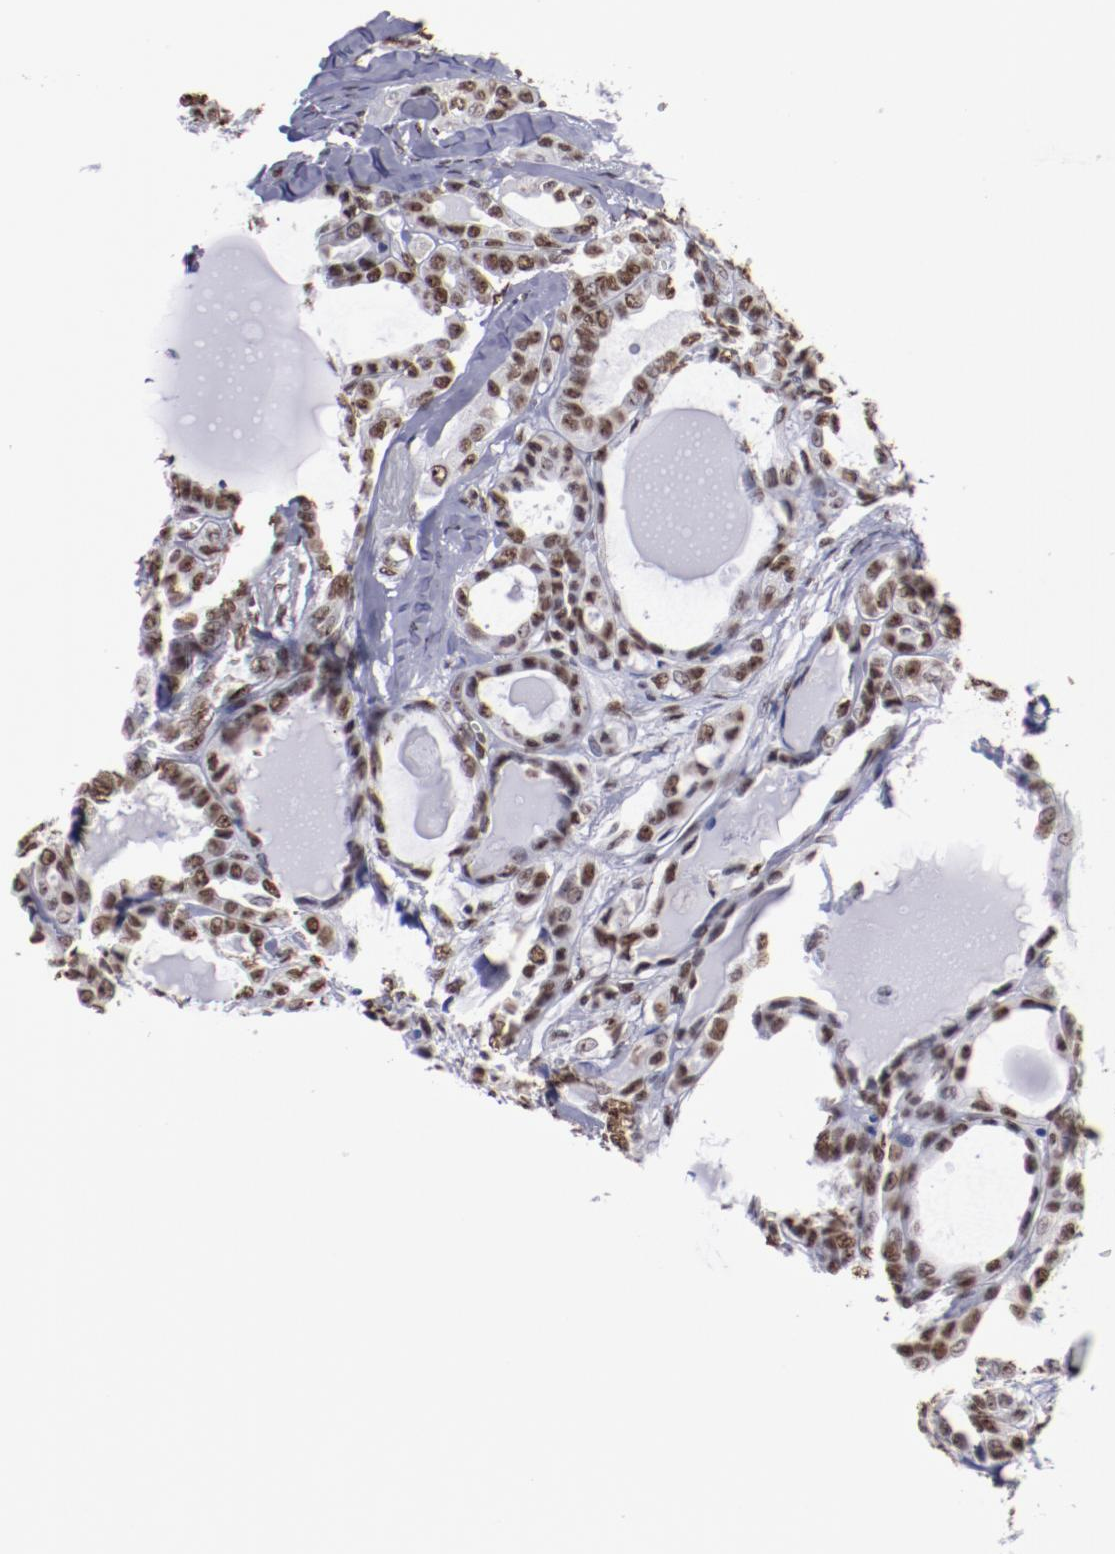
{"staining": {"intensity": "strong", "quantity": ">75%", "location": "nuclear"}, "tissue": "thyroid cancer", "cell_type": "Tumor cells", "image_type": "cancer", "snomed": [{"axis": "morphology", "description": "Carcinoma, NOS"}, {"axis": "topography", "description": "Thyroid gland"}], "caption": "Thyroid cancer tissue reveals strong nuclear positivity in approximately >75% of tumor cells, visualized by immunohistochemistry.", "gene": "HNRNPA2B1", "patient": {"sex": "female", "age": 91}}